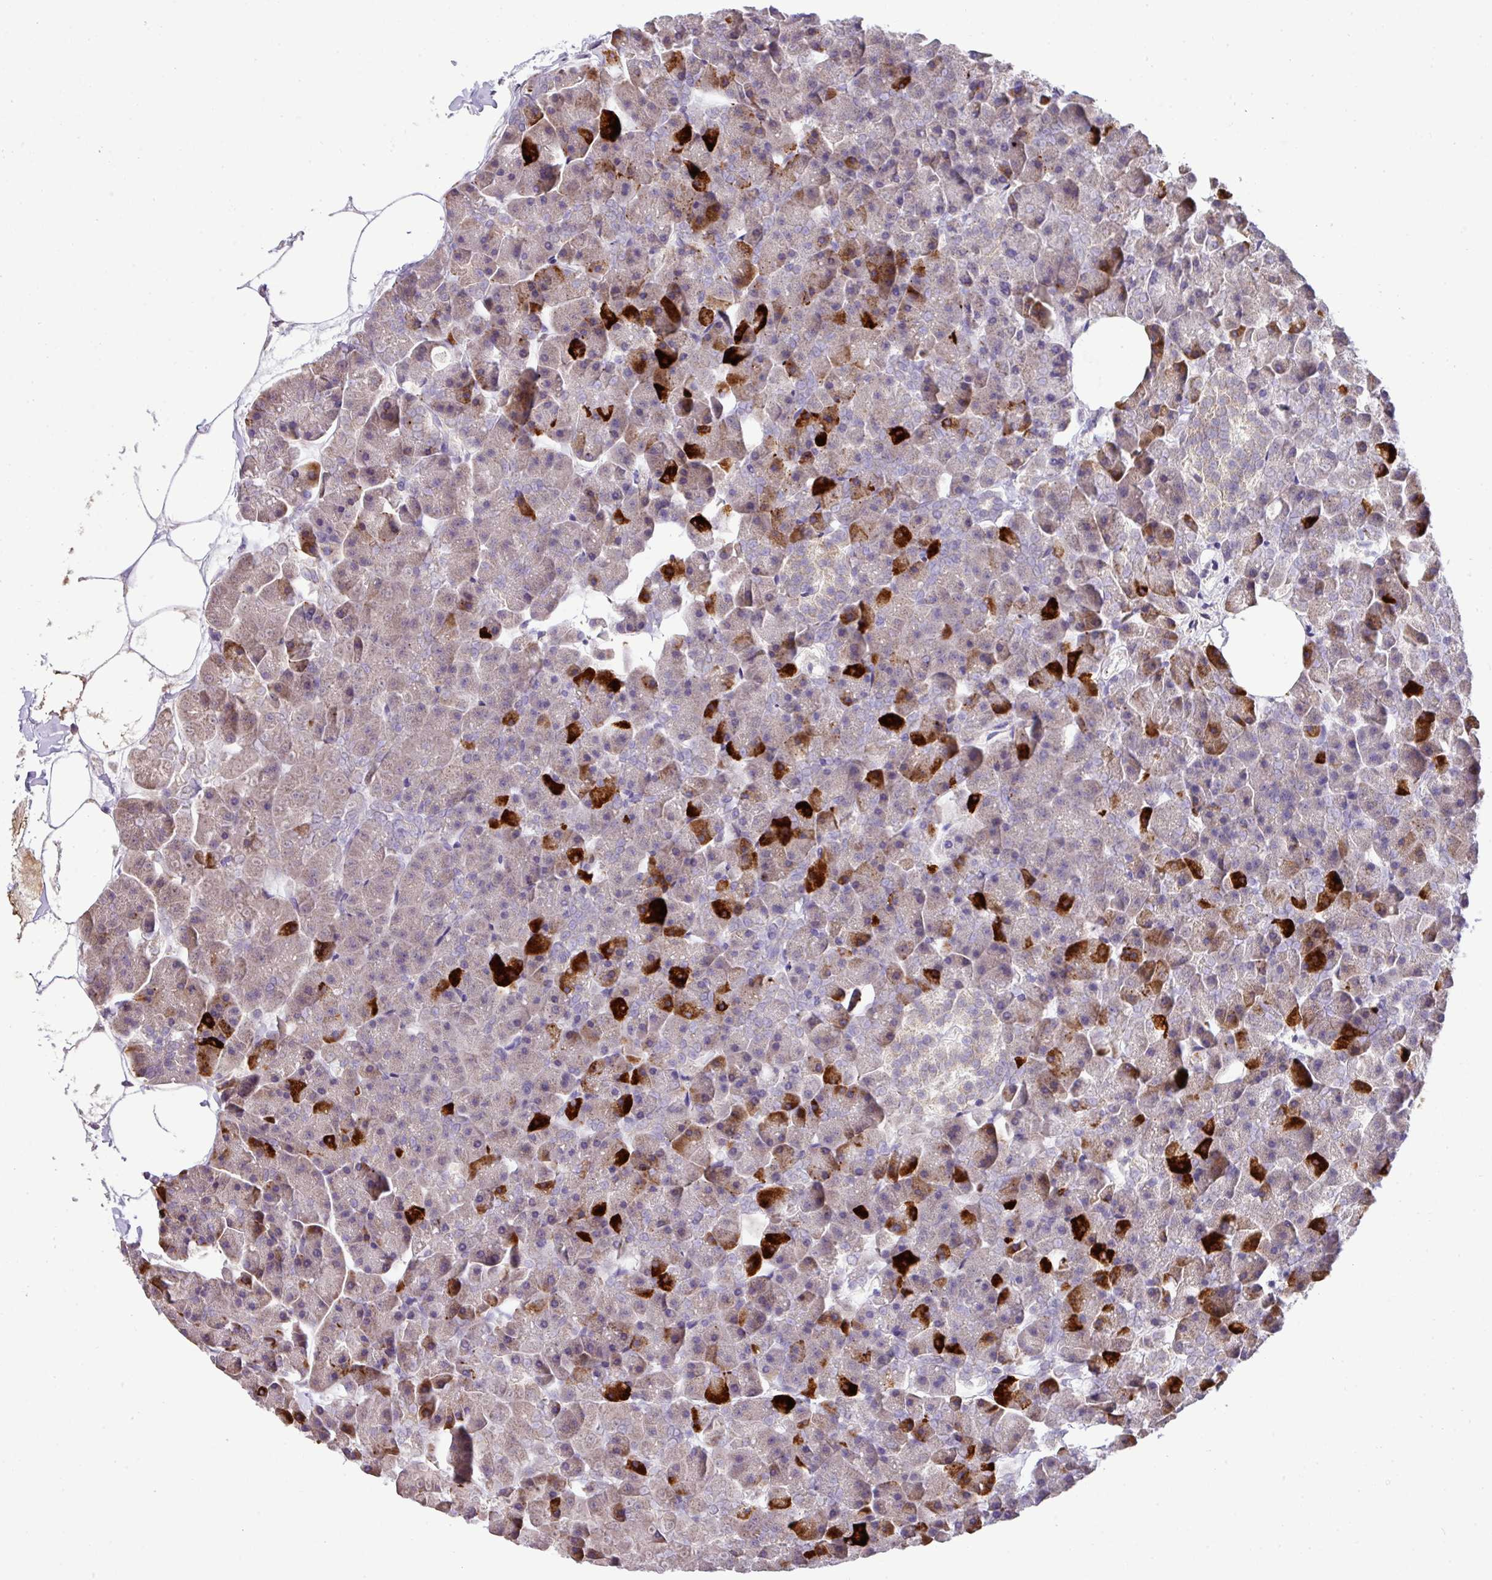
{"staining": {"intensity": "strong", "quantity": "25%-75%", "location": "cytoplasmic/membranous"}, "tissue": "pancreas", "cell_type": "Exocrine glandular cells", "image_type": "normal", "snomed": [{"axis": "morphology", "description": "Normal tissue, NOS"}, {"axis": "topography", "description": "Pancreas"}], "caption": "IHC (DAB) staining of normal pancreas shows strong cytoplasmic/membranous protein expression in about 25%-75% of exocrine glandular cells. The staining was performed using DAB (3,3'-diaminobenzidine) to visualize the protein expression in brown, while the nuclei were stained in blue with hematoxylin (Magnification: 20x).", "gene": "ANXA2R", "patient": {"sex": "male", "age": 35}}